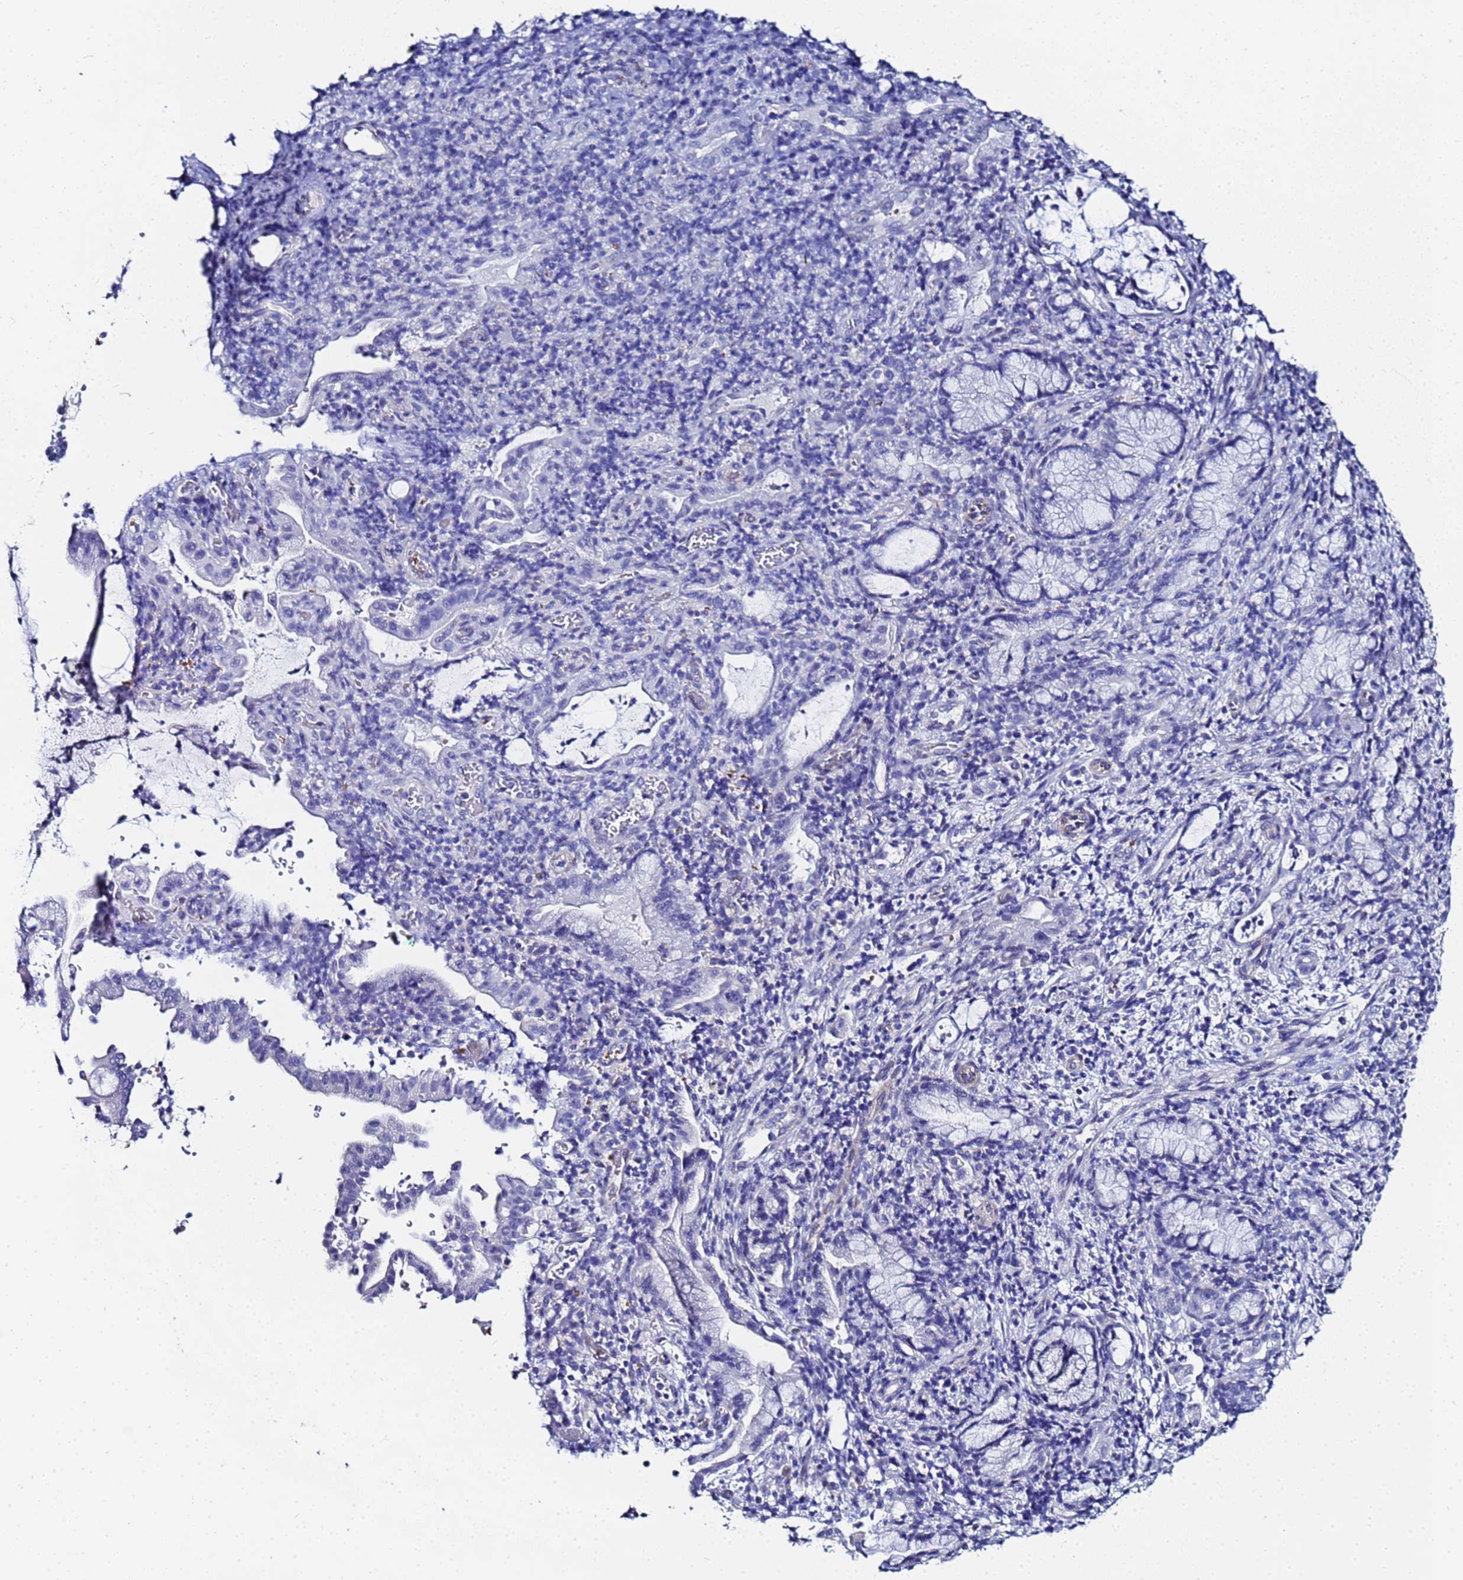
{"staining": {"intensity": "negative", "quantity": "none", "location": "none"}, "tissue": "pancreatic cancer", "cell_type": "Tumor cells", "image_type": "cancer", "snomed": [{"axis": "morphology", "description": "Normal tissue, NOS"}, {"axis": "morphology", "description": "Adenocarcinoma, NOS"}, {"axis": "topography", "description": "Pancreas"}], "caption": "Tumor cells show no significant expression in pancreatic adenocarcinoma.", "gene": "ZNF26", "patient": {"sex": "female", "age": 55}}